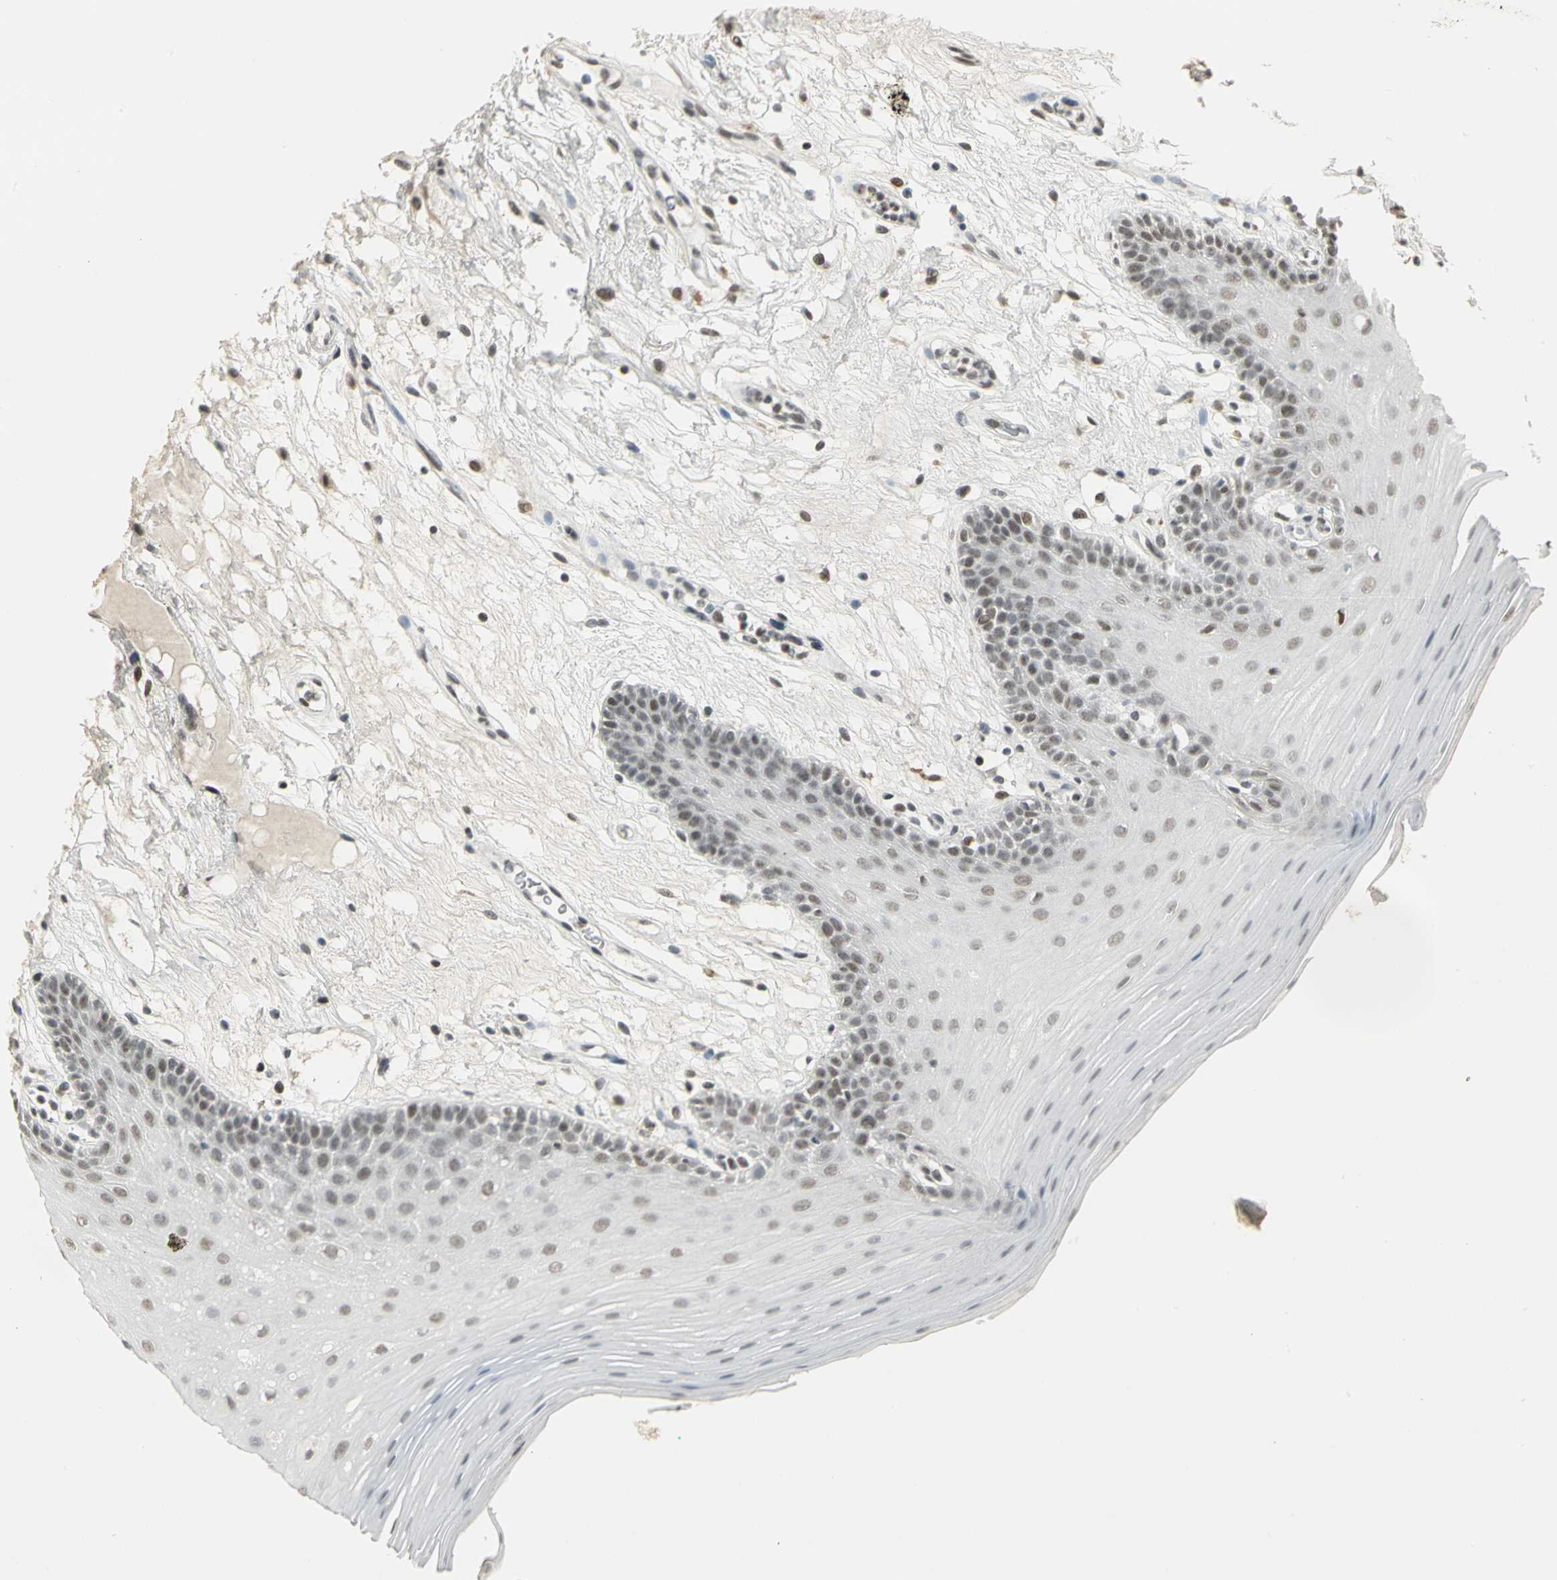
{"staining": {"intensity": "moderate", "quantity": ">75%", "location": "nuclear"}, "tissue": "oral mucosa", "cell_type": "Squamous epithelial cells", "image_type": "normal", "snomed": [{"axis": "morphology", "description": "Normal tissue, NOS"}, {"axis": "morphology", "description": "Squamous cell carcinoma, NOS"}, {"axis": "topography", "description": "Skeletal muscle"}, {"axis": "topography", "description": "Oral tissue"}, {"axis": "topography", "description": "Head-Neck"}], "caption": "Moderate nuclear protein expression is identified in approximately >75% of squamous epithelial cells in oral mucosa. Nuclei are stained in blue.", "gene": "CBX3", "patient": {"sex": "male", "age": 71}}